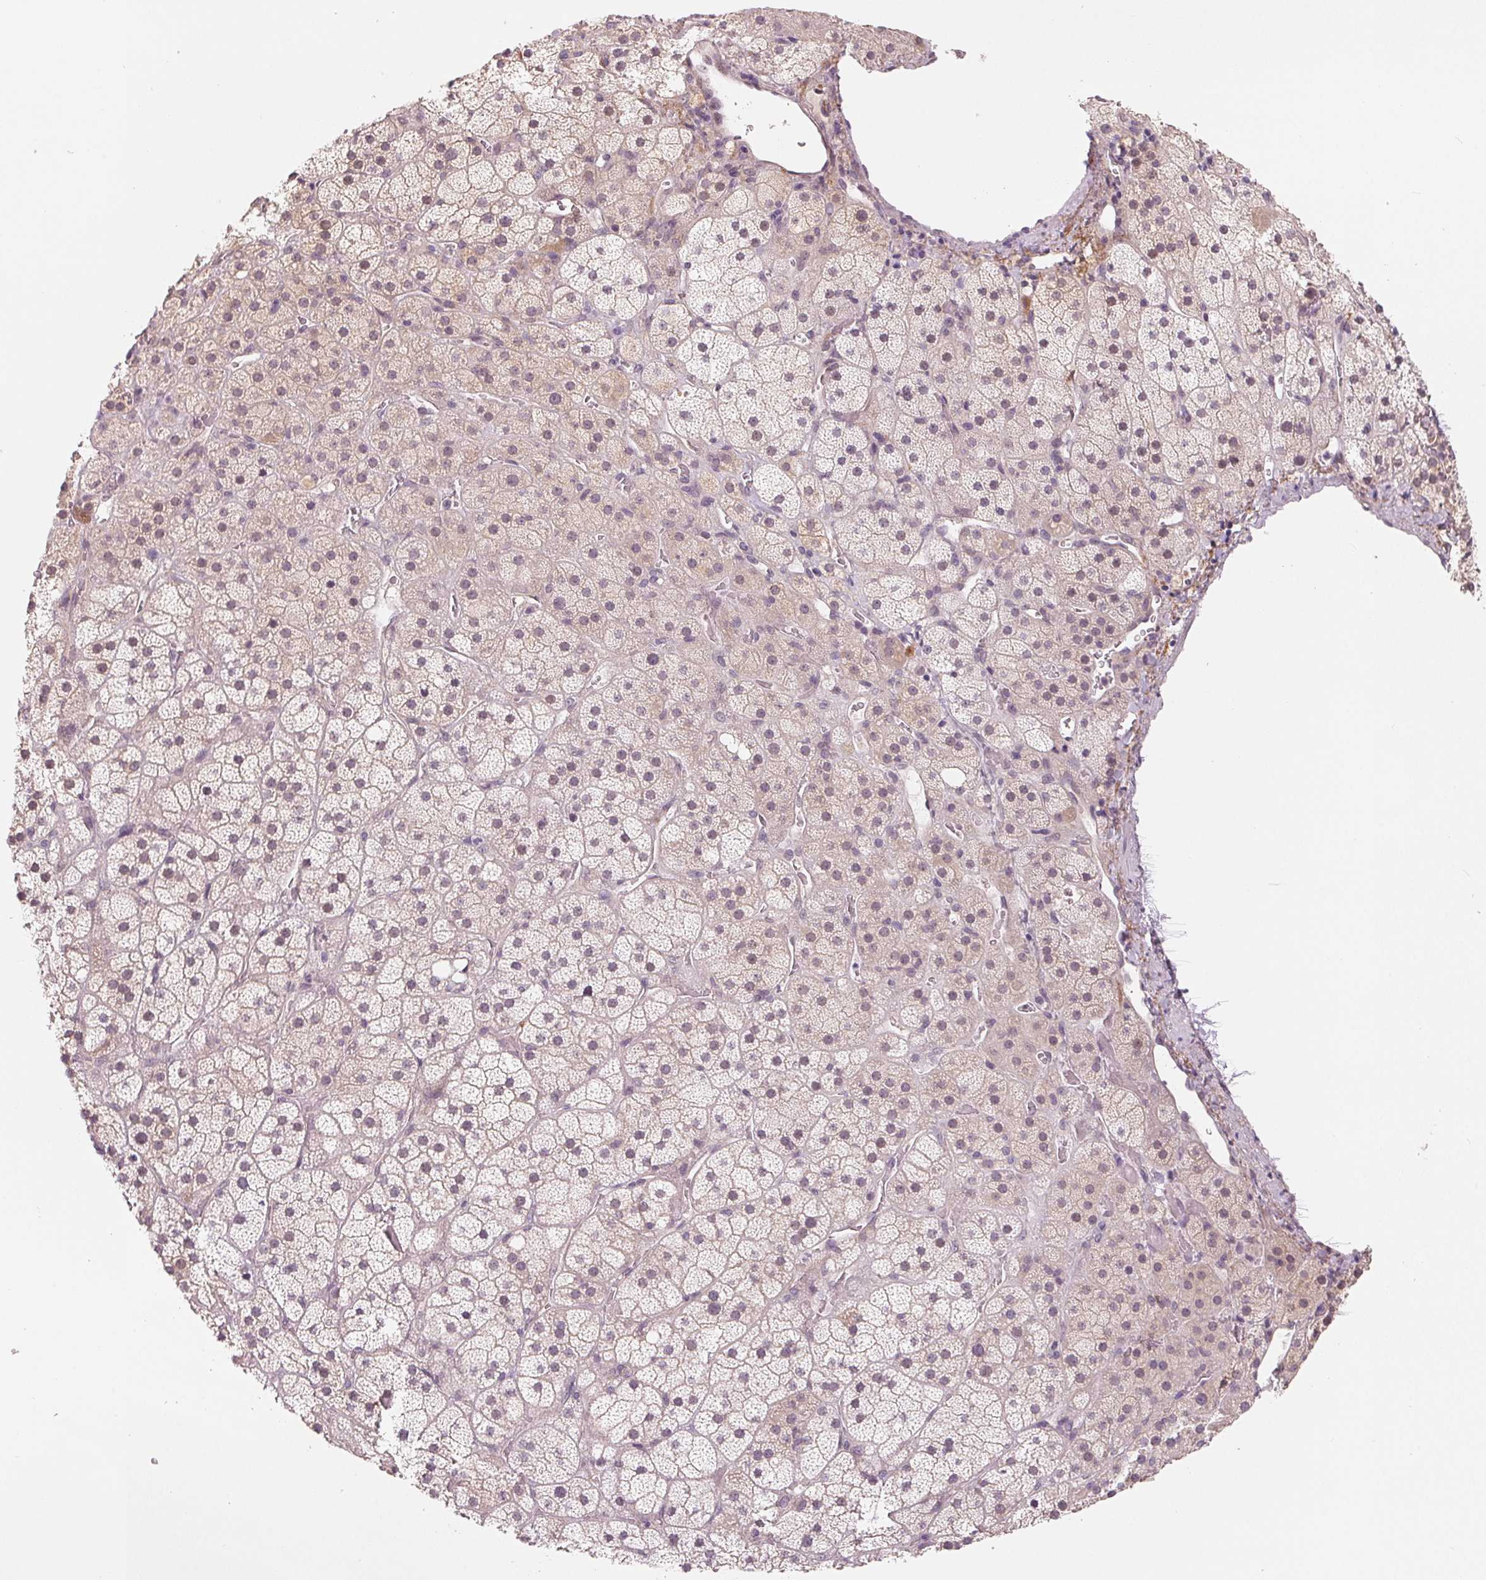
{"staining": {"intensity": "weak", "quantity": "25%-75%", "location": "cytoplasmic/membranous"}, "tissue": "adrenal gland", "cell_type": "Glandular cells", "image_type": "normal", "snomed": [{"axis": "morphology", "description": "Normal tissue, NOS"}, {"axis": "topography", "description": "Adrenal gland"}], "caption": "This is a histology image of IHC staining of normal adrenal gland, which shows weak expression in the cytoplasmic/membranous of glandular cells.", "gene": "CFC1B", "patient": {"sex": "male", "age": 57}}